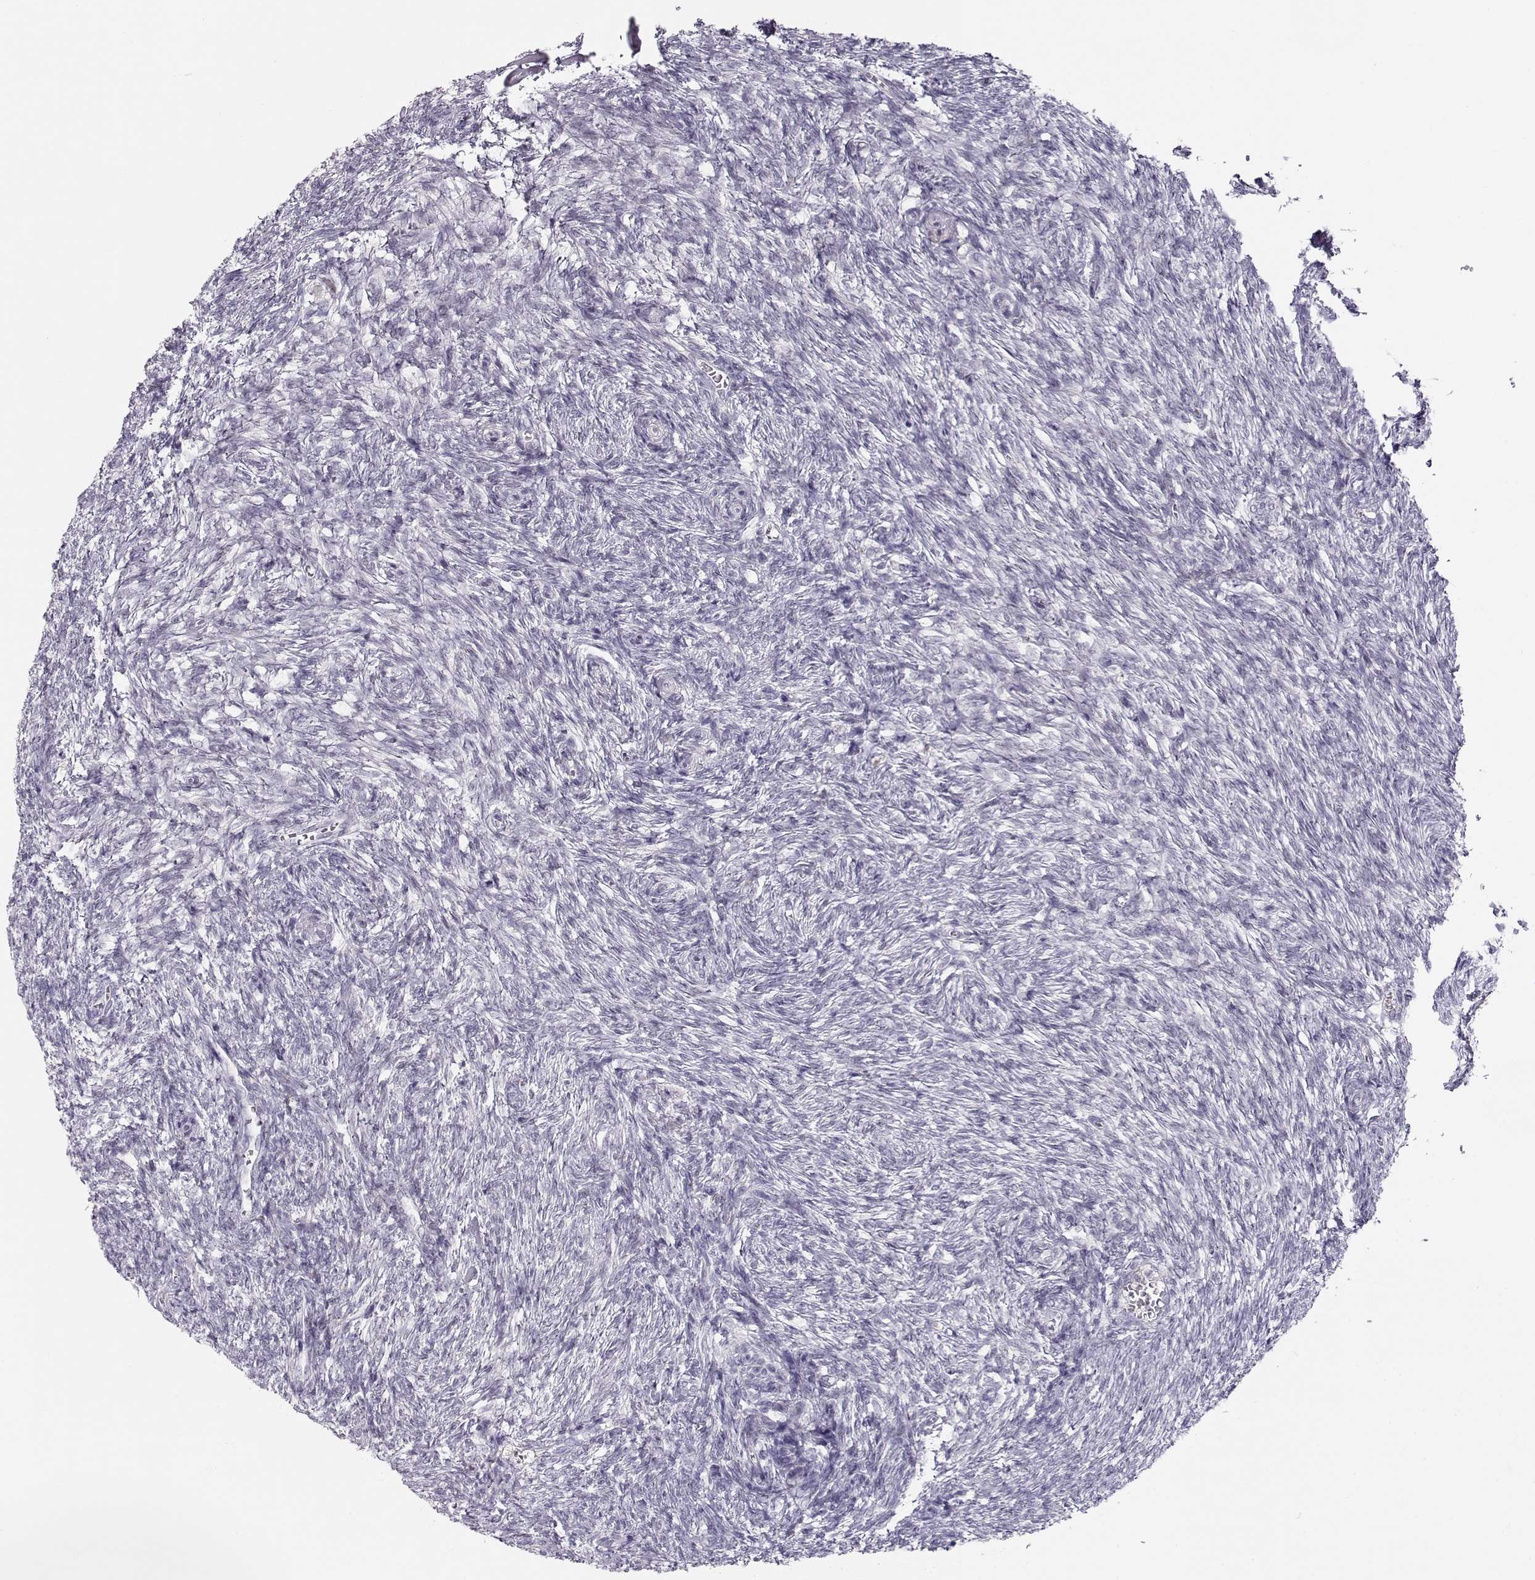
{"staining": {"intensity": "negative", "quantity": "none", "location": "none"}, "tissue": "ovary", "cell_type": "Follicle cells", "image_type": "normal", "snomed": [{"axis": "morphology", "description": "Normal tissue, NOS"}, {"axis": "topography", "description": "Ovary"}], "caption": "DAB (3,3'-diaminobenzidine) immunohistochemical staining of unremarkable human ovary demonstrates no significant staining in follicle cells.", "gene": "TEPP", "patient": {"sex": "female", "age": 43}}